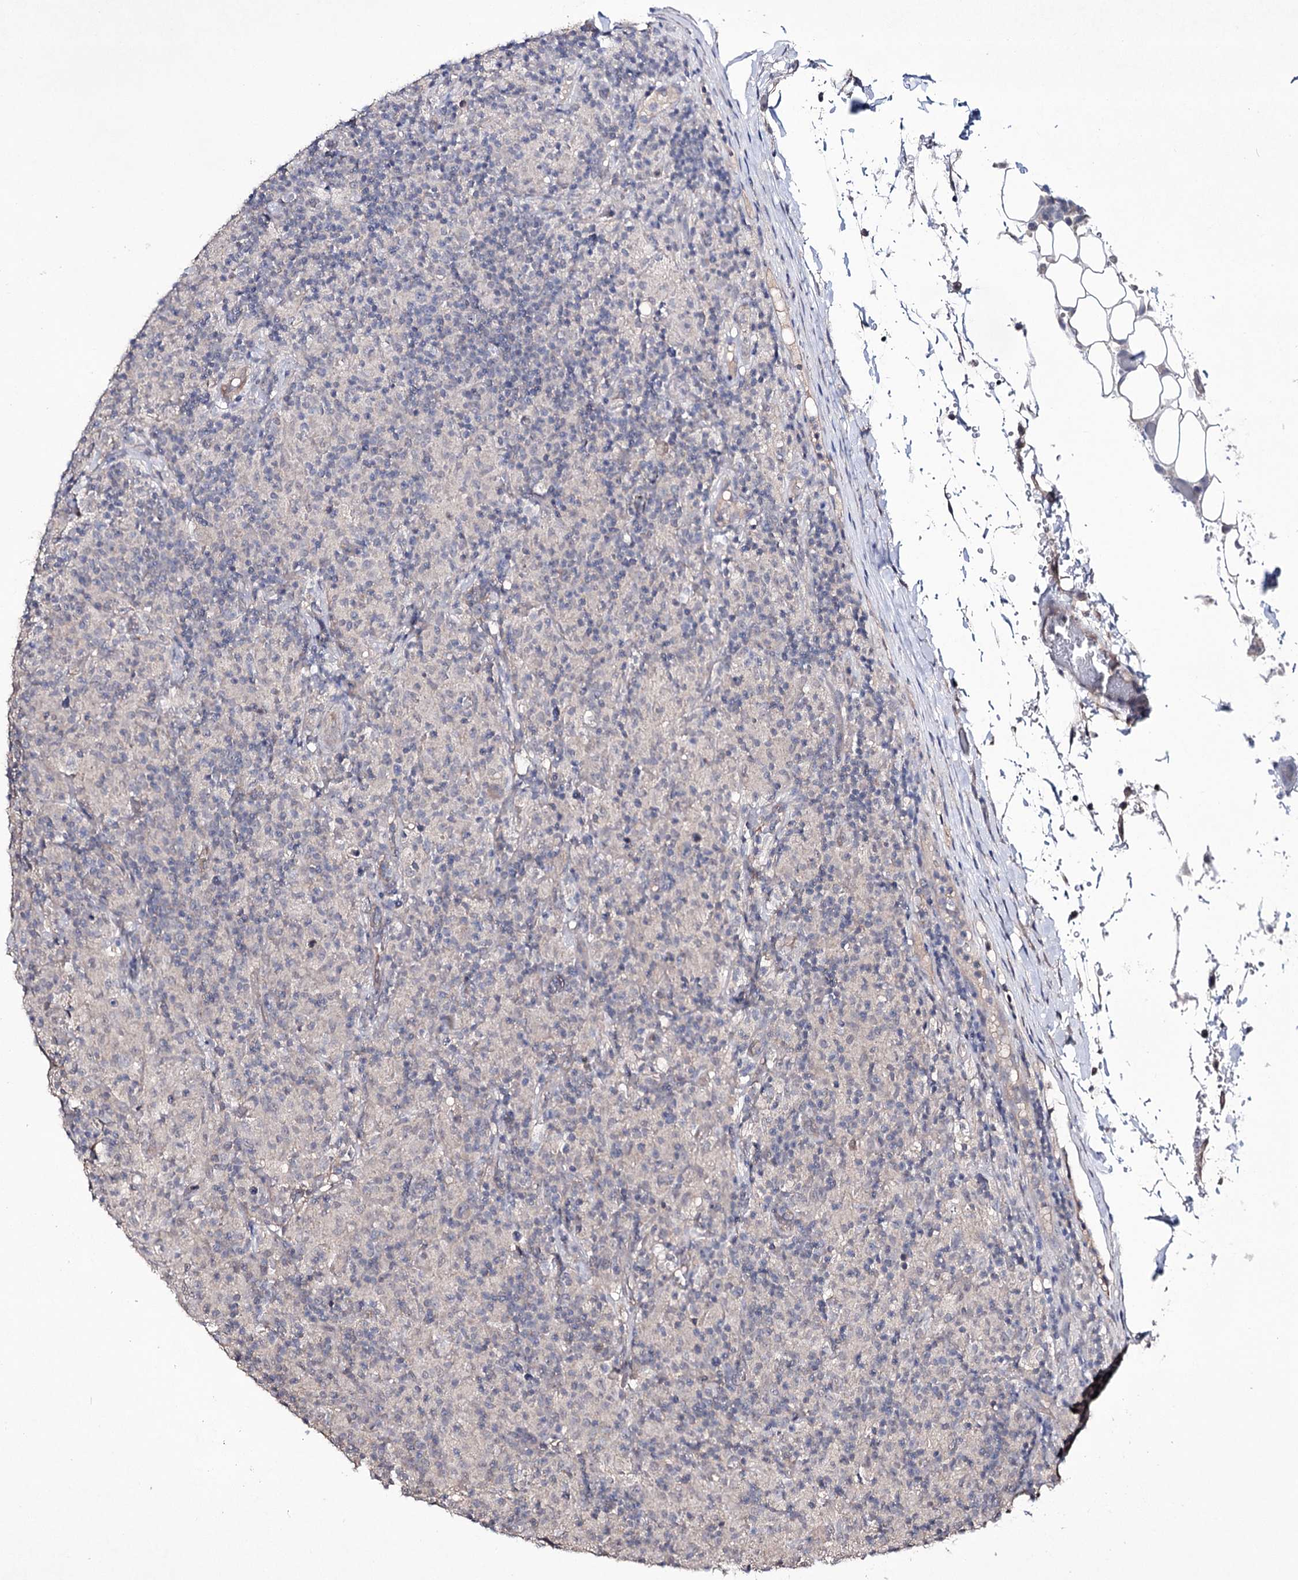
{"staining": {"intensity": "negative", "quantity": "none", "location": "none"}, "tissue": "lymphoma", "cell_type": "Tumor cells", "image_type": "cancer", "snomed": [{"axis": "morphology", "description": "Hodgkin's disease, NOS"}, {"axis": "topography", "description": "Lymph node"}], "caption": "This is an IHC photomicrograph of human lymphoma. There is no expression in tumor cells.", "gene": "SEMA4G", "patient": {"sex": "male", "age": 70}}